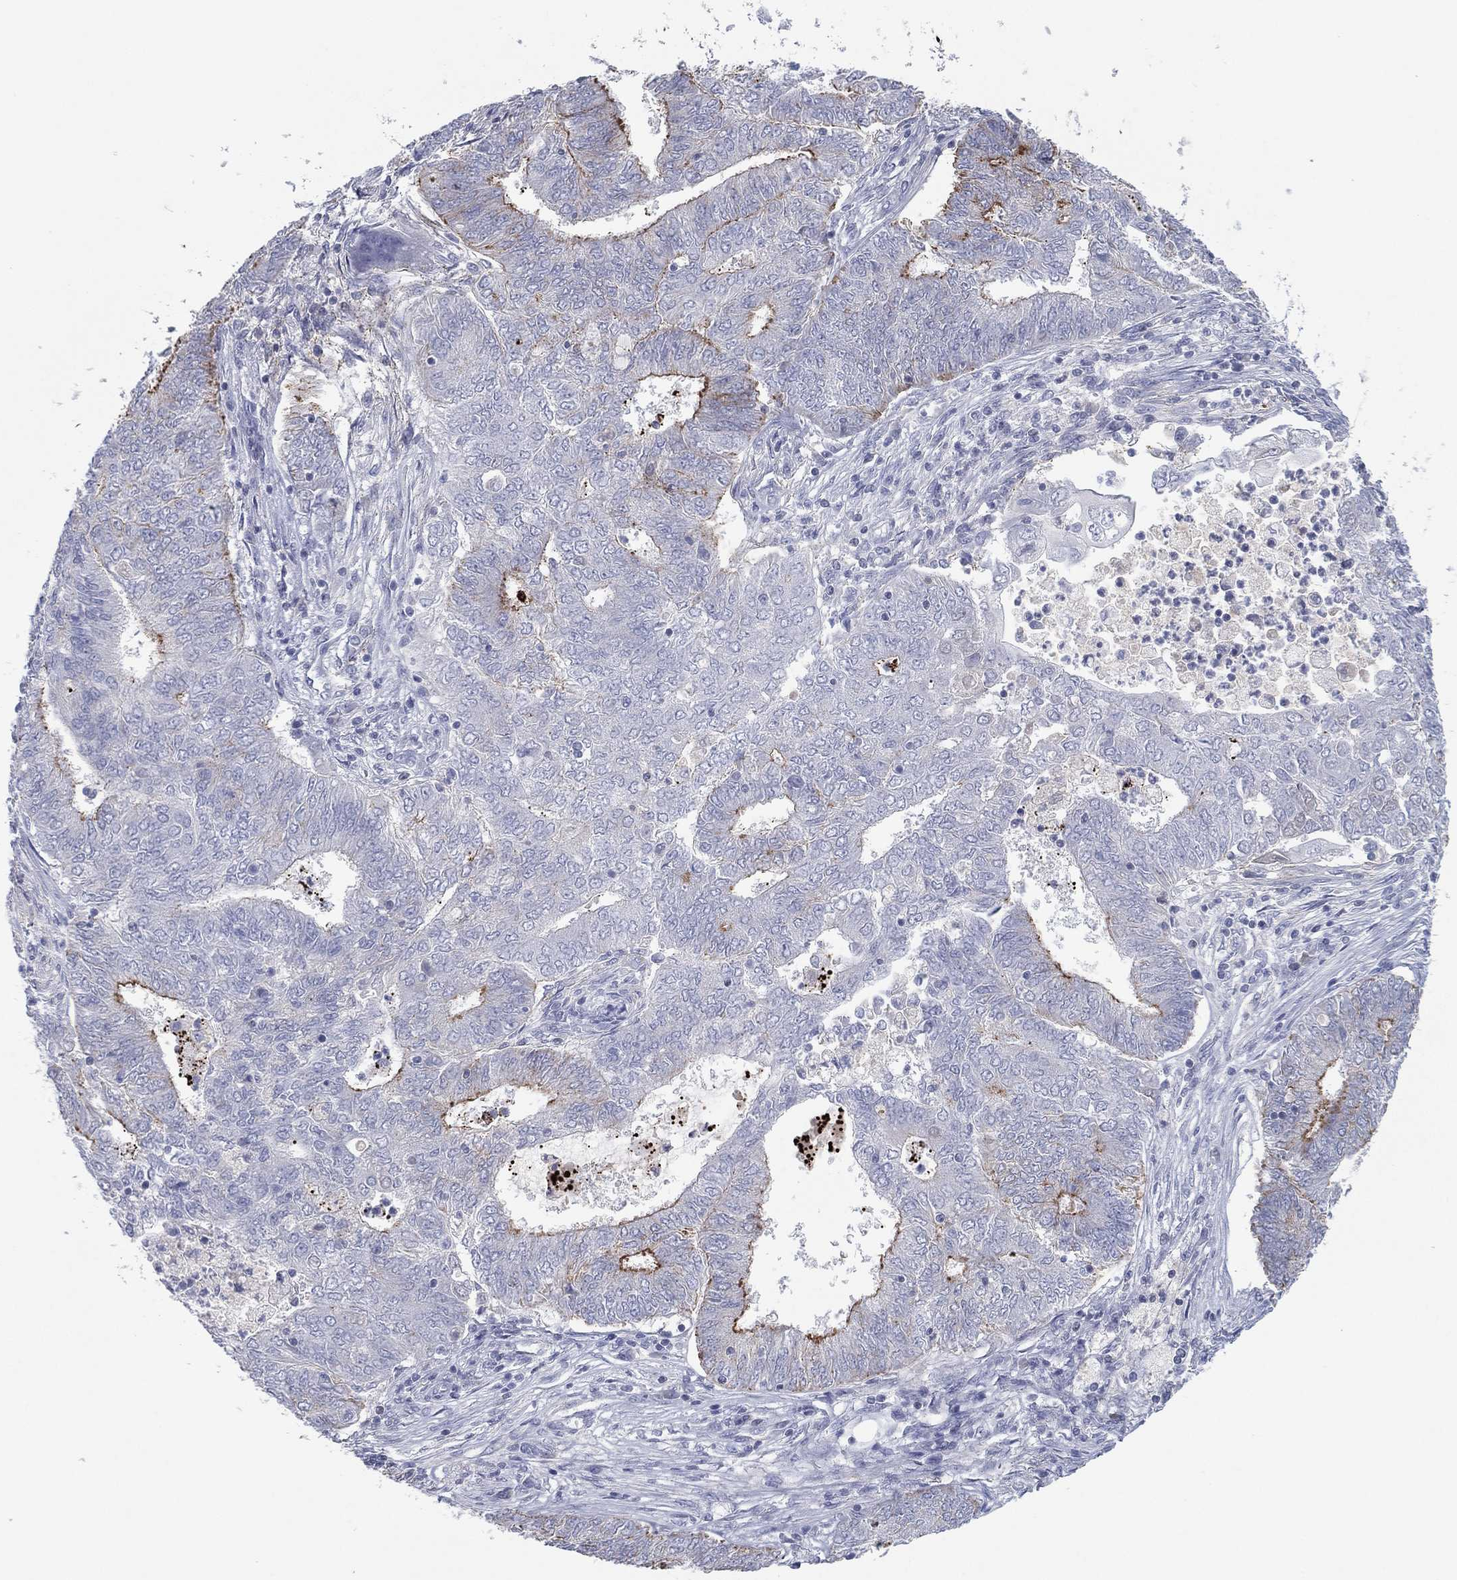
{"staining": {"intensity": "moderate", "quantity": "<25%", "location": "cytoplasmic/membranous"}, "tissue": "endometrial cancer", "cell_type": "Tumor cells", "image_type": "cancer", "snomed": [{"axis": "morphology", "description": "Adenocarcinoma, NOS"}, {"axis": "topography", "description": "Endometrium"}], "caption": "Endometrial cancer (adenocarcinoma) tissue demonstrates moderate cytoplasmic/membranous positivity in approximately <25% of tumor cells, visualized by immunohistochemistry.", "gene": "CPT1B", "patient": {"sex": "female", "age": 62}}